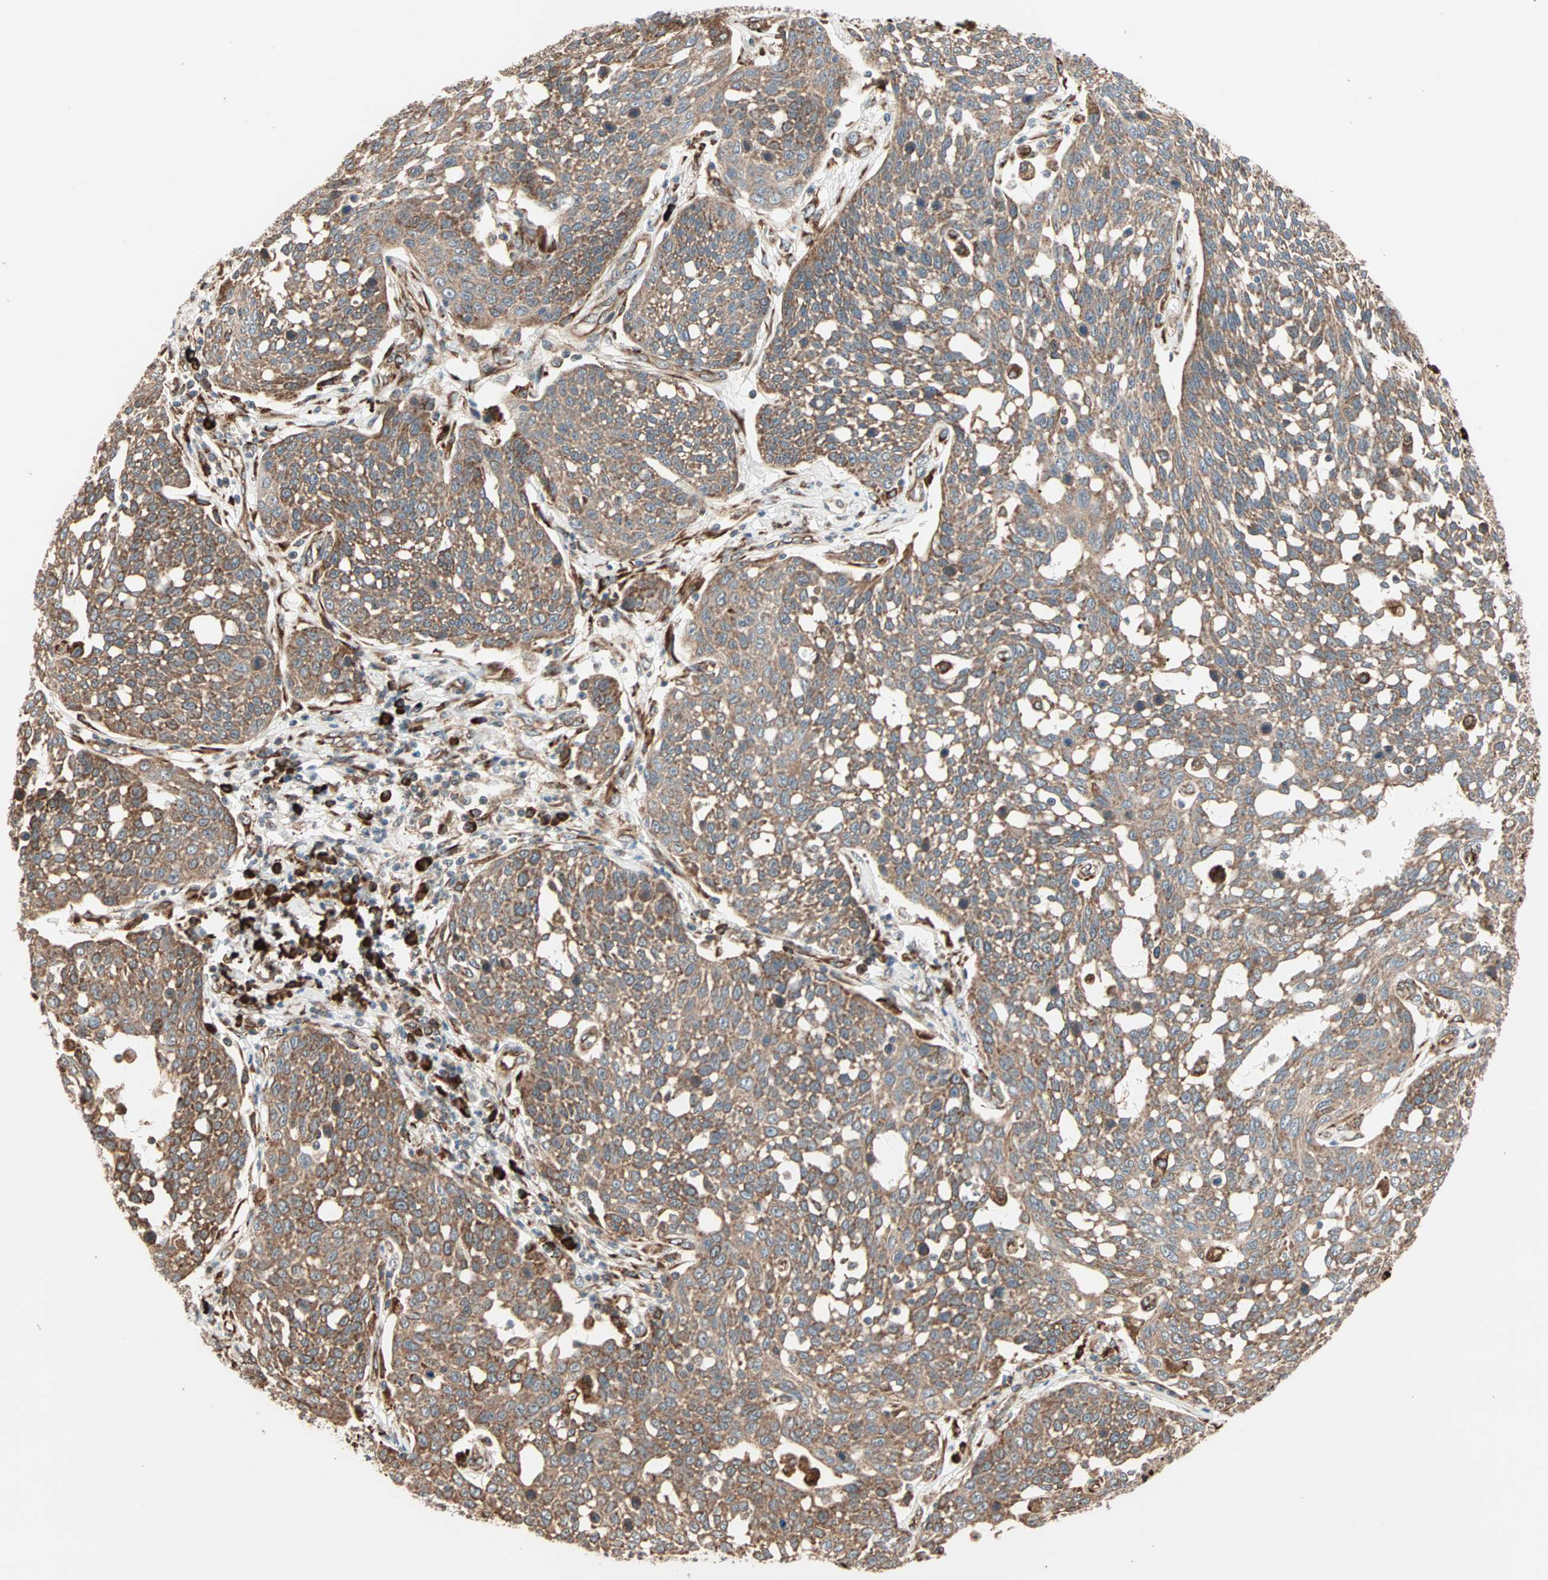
{"staining": {"intensity": "moderate", "quantity": ">75%", "location": "cytoplasmic/membranous"}, "tissue": "cervical cancer", "cell_type": "Tumor cells", "image_type": "cancer", "snomed": [{"axis": "morphology", "description": "Squamous cell carcinoma, NOS"}, {"axis": "topography", "description": "Cervix"}], "caption": "This is a histology image of IHC staining of cervical cancer, which shows moderate staining in the cytoplasmic/membranous of tumor cells.", "gene": "P4HA1", "patient": {"sex": "female", "age": 34}}